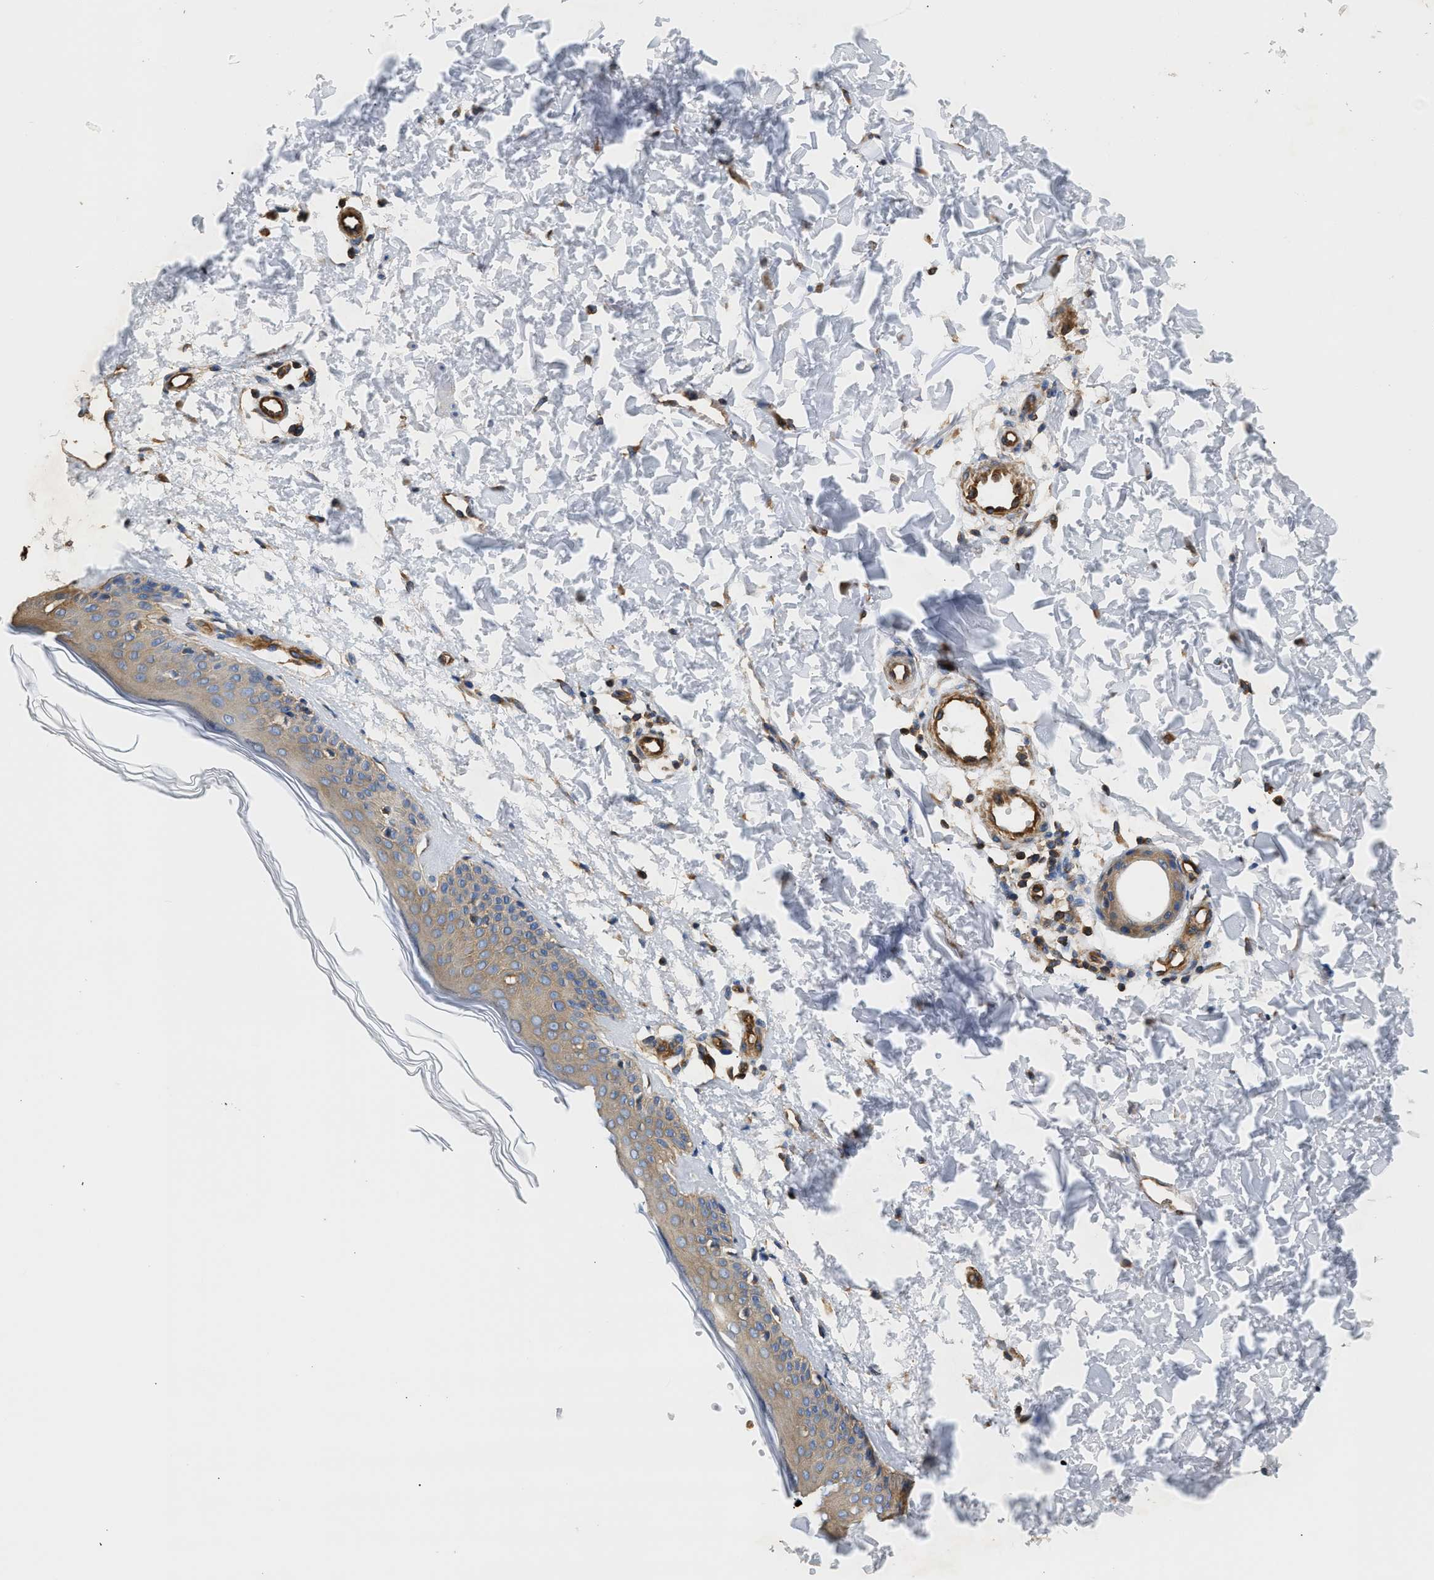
{"staining": {"intensity": "weak", "quantity": ">75%", "location": "cytoplasmic/membranous"}, "tissue": "skin", "cell_type": "Fibroblasts", "image_type": "normal", "snomed": [{"axis": "morphology", "description": "Normal tissue, NOS"}, {"axis": "morphology", "description": "Malignant melanoma, NOS"}, {"axis": "topography", "description": "Skin"}], "caption": "Immunohistochemical staining of benign human skin exhibits weak cytoplasmic/membranous protein staining in approximately >75% of fibroblasts.", "gene": "SAMD9L", "patient": {"sex": "male", "age": 83}}